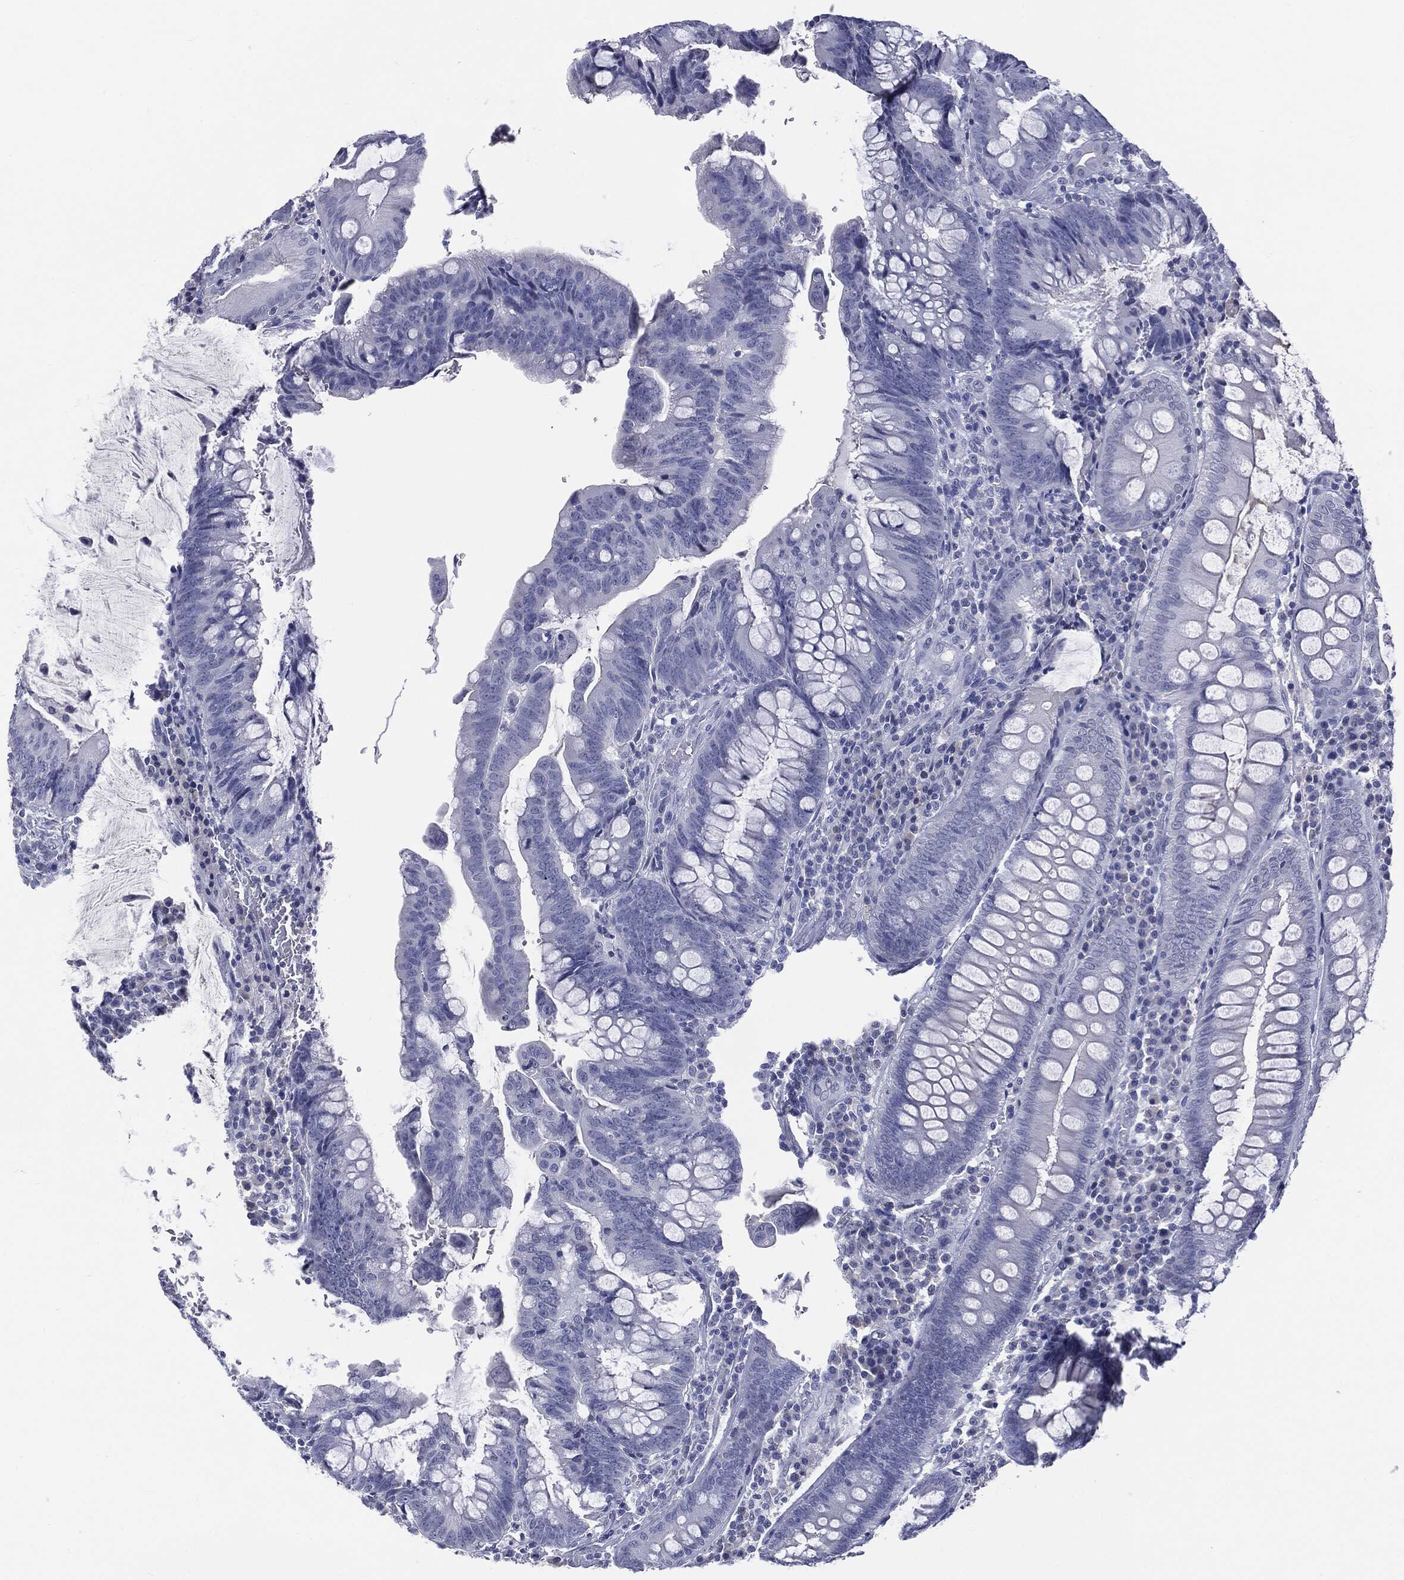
{"staining": {"intensity": "negative", "quantity": "none", "location": "none"}, "tissue": "colorectal cancer", "cell_type": "Tumor cells", "image_type": "cancer", "snomed": [{"axis": "morphology", "description": "Adenocarcinoma, NOS"}, {"axis": "topography", "description": "Colon"}], "caption": "High power microscopy micrograph of an immunohistochemistry photomicrograph of colorectal cancer (adenocarcinoma), revealing no significant expression in tumor cells.", "gene": "TSHB", "patient": {"sex": "male", "age": 62}}